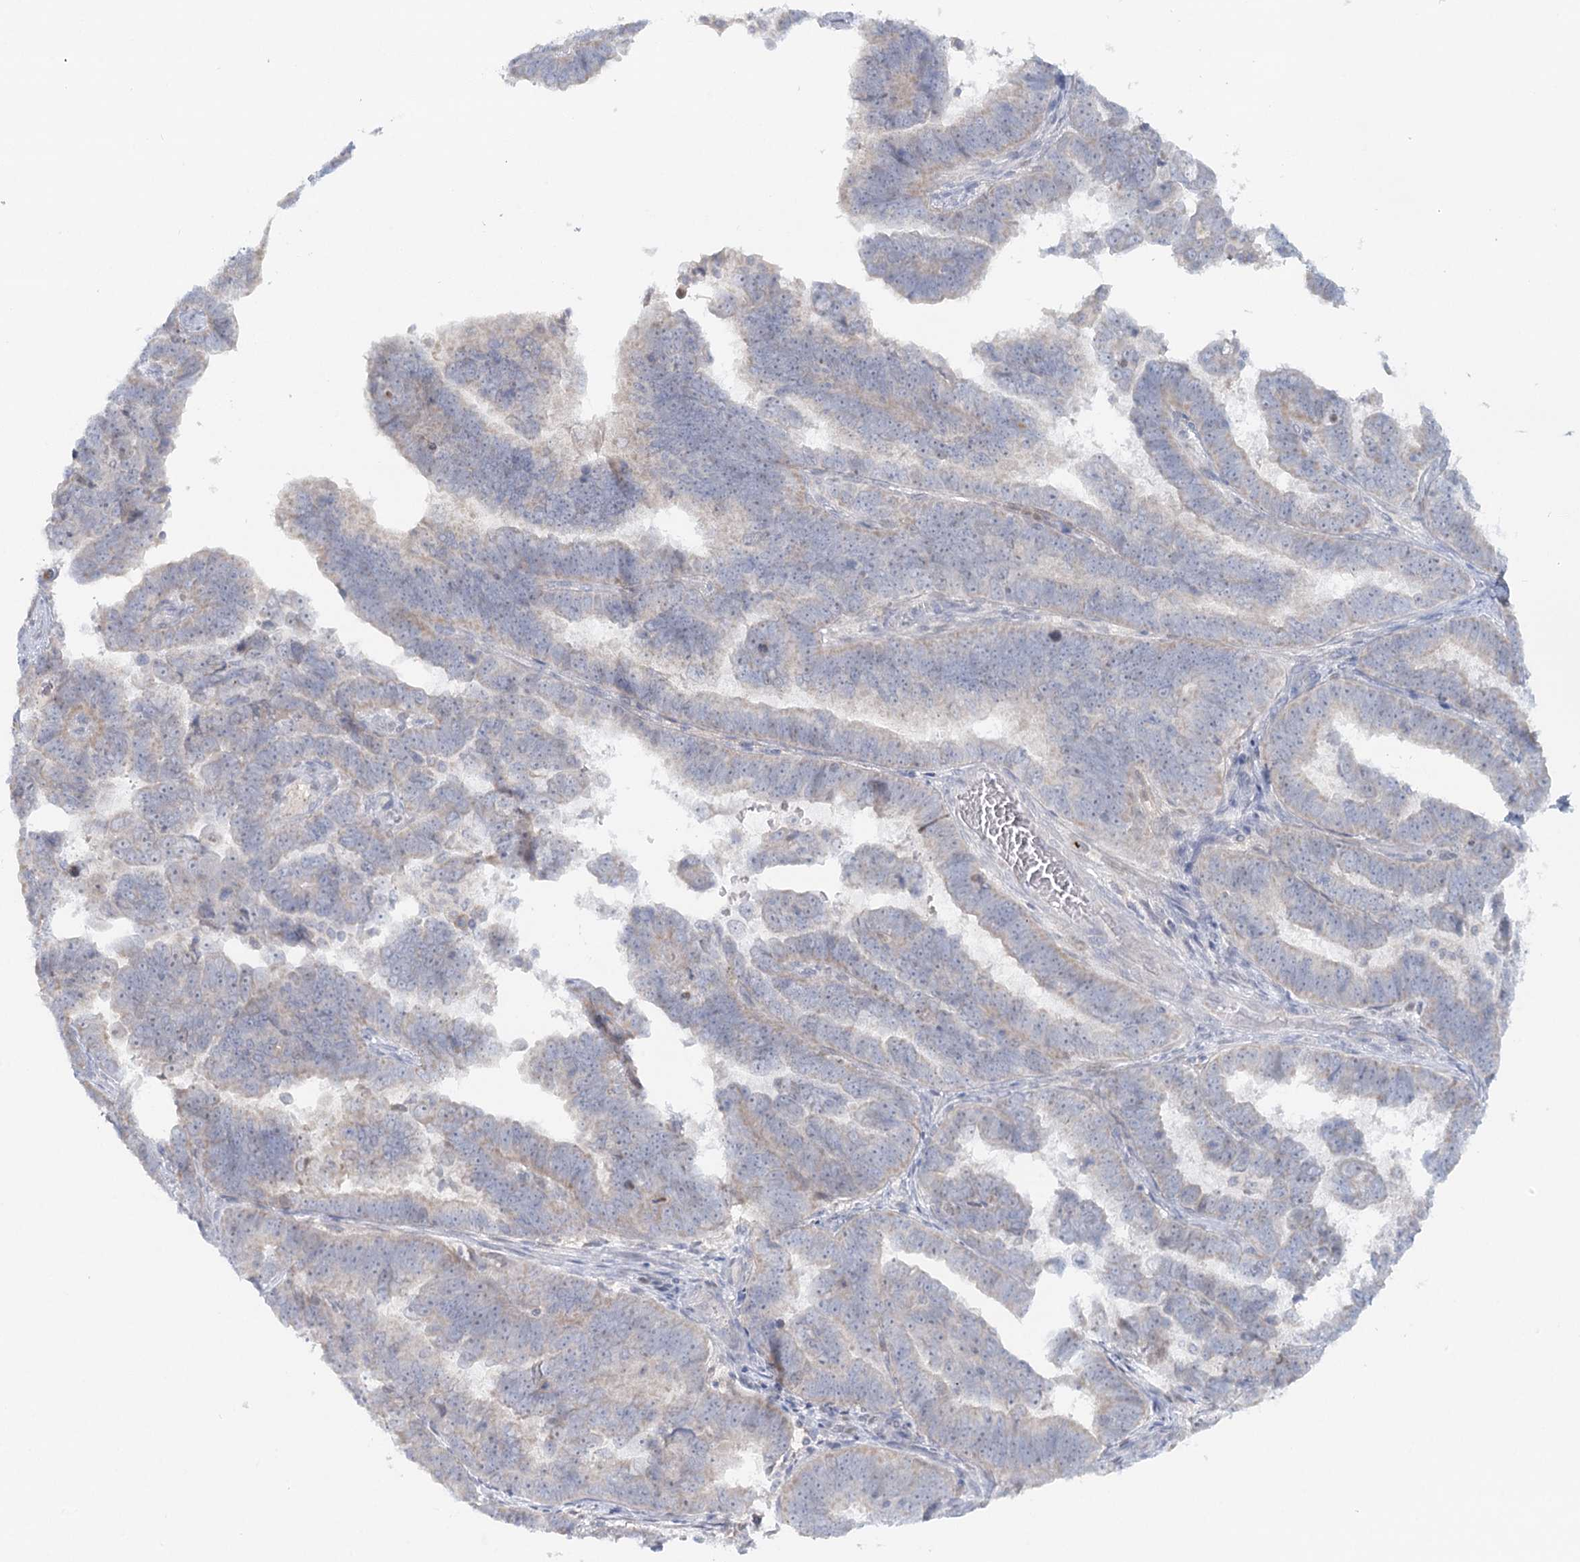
{"staining": {"intensity": "weak", "quantity": "<25%", "location": "cytoplasmic/membranous"}, "tissue": "endometrial cancer", "cell_type": "Tumor cells", "image_type": "cancer", "snomed": [{"axis": "morphology", "description": "Adenocarcinoma, NOS"}, {"axis": "topography", "description": "Endometrium"}], "caption": "The histopathology image displays no staining of tumor cells in endometrial cancer (adenocarcinoma).", "gene": "PSAPL1", "patient": {"sex": "female", "age": 75}}